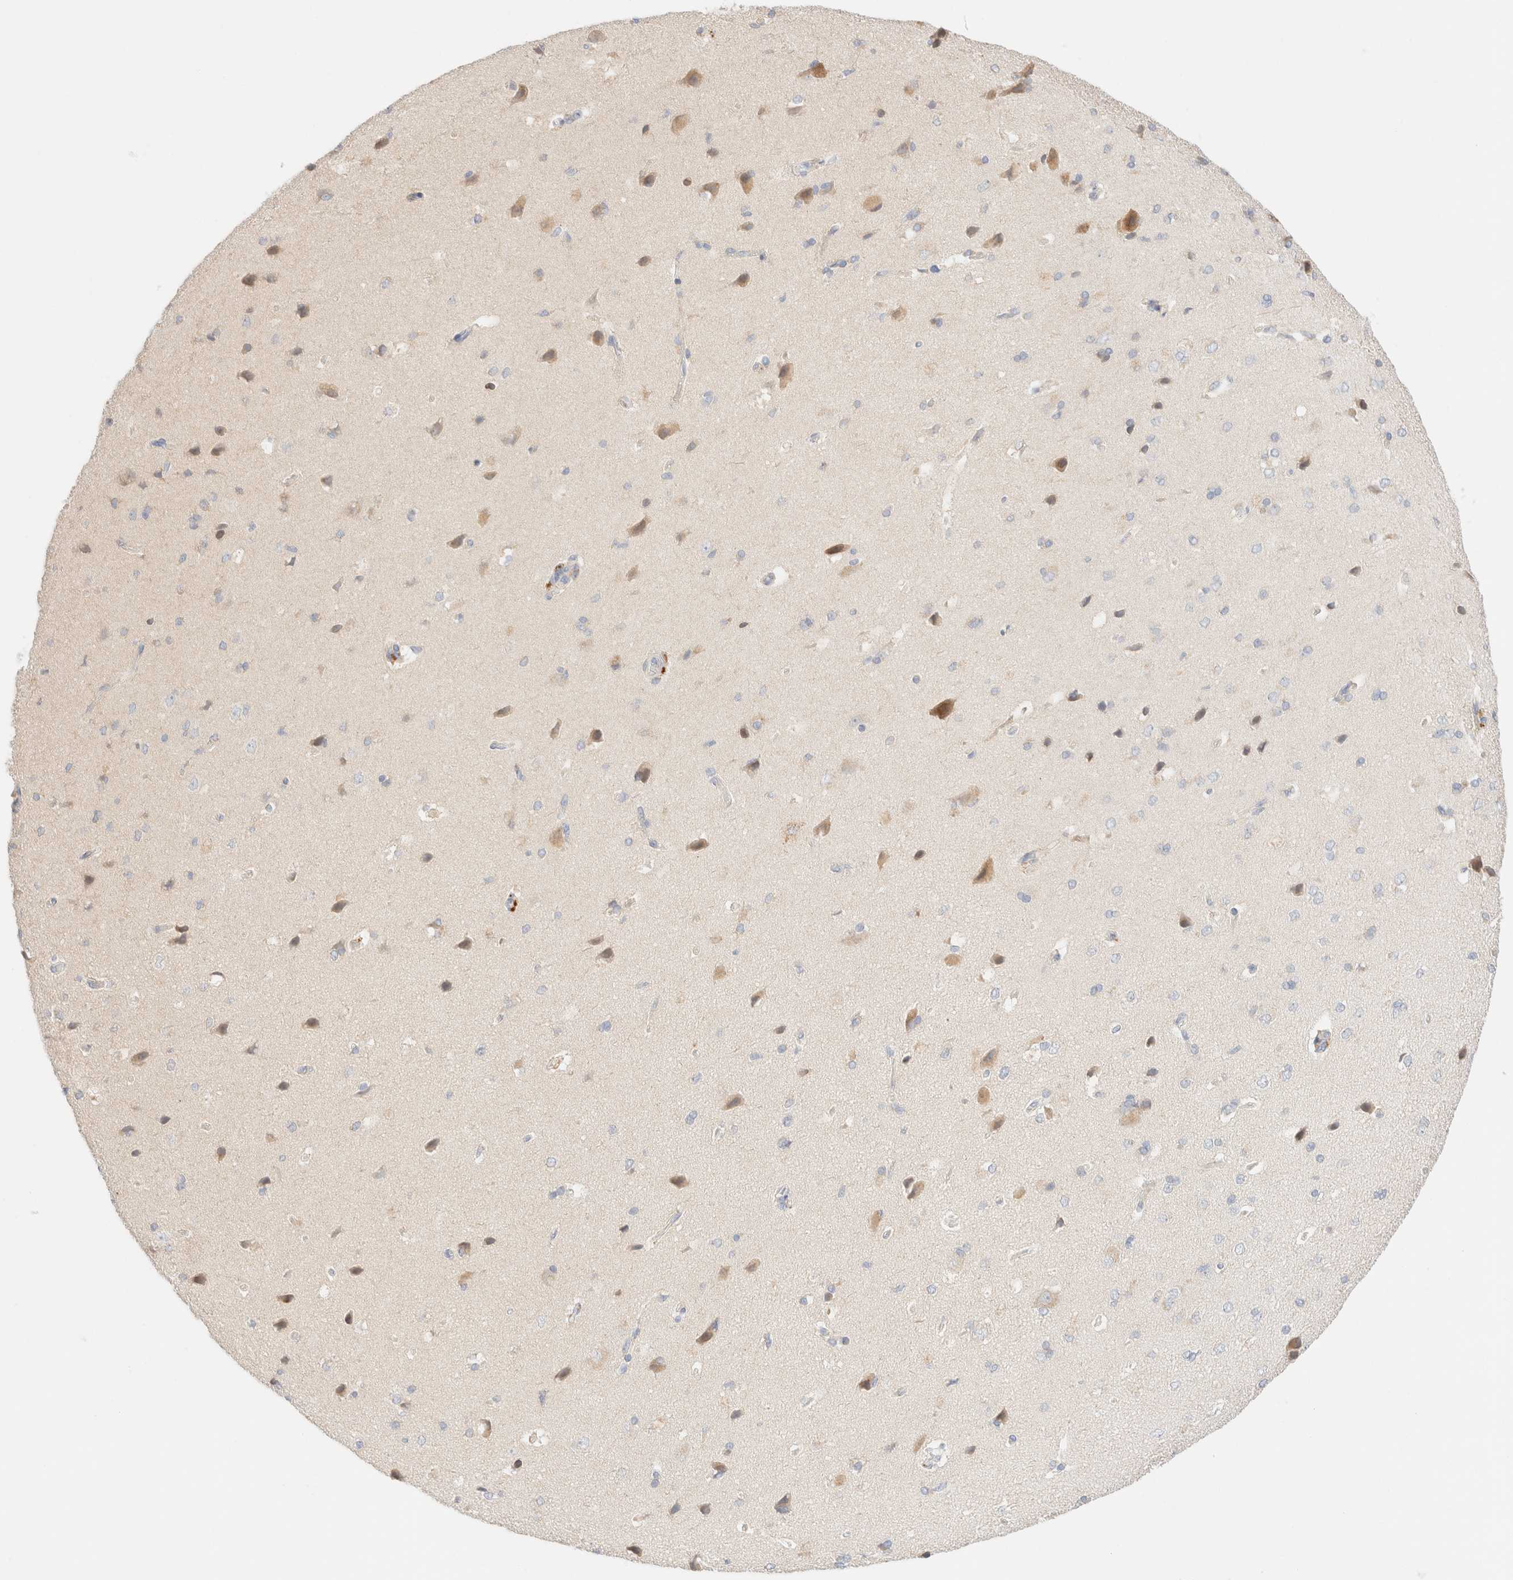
{"staining": {"intensity": "negative", "quantity": "none", "location": "none"}, "tissue": "cerebral cortex", "cell_type": "Endothelial cells", "image_type": "normal", "snomed": [{"axis": "morphology", "description": "Normal tissue, NOS"}, {"axis": "topography", "description": "Cerebral cortex"}], "caption": "IHC micrograph of unremarkable cerebral cortex: human cerebral cortex stained with DAB (3,3'-diaminobenzidine) displays no significant protein expression in endothelial cells.", "gene": "SARM1", "patient": {"sex": "male", "age": 62}}